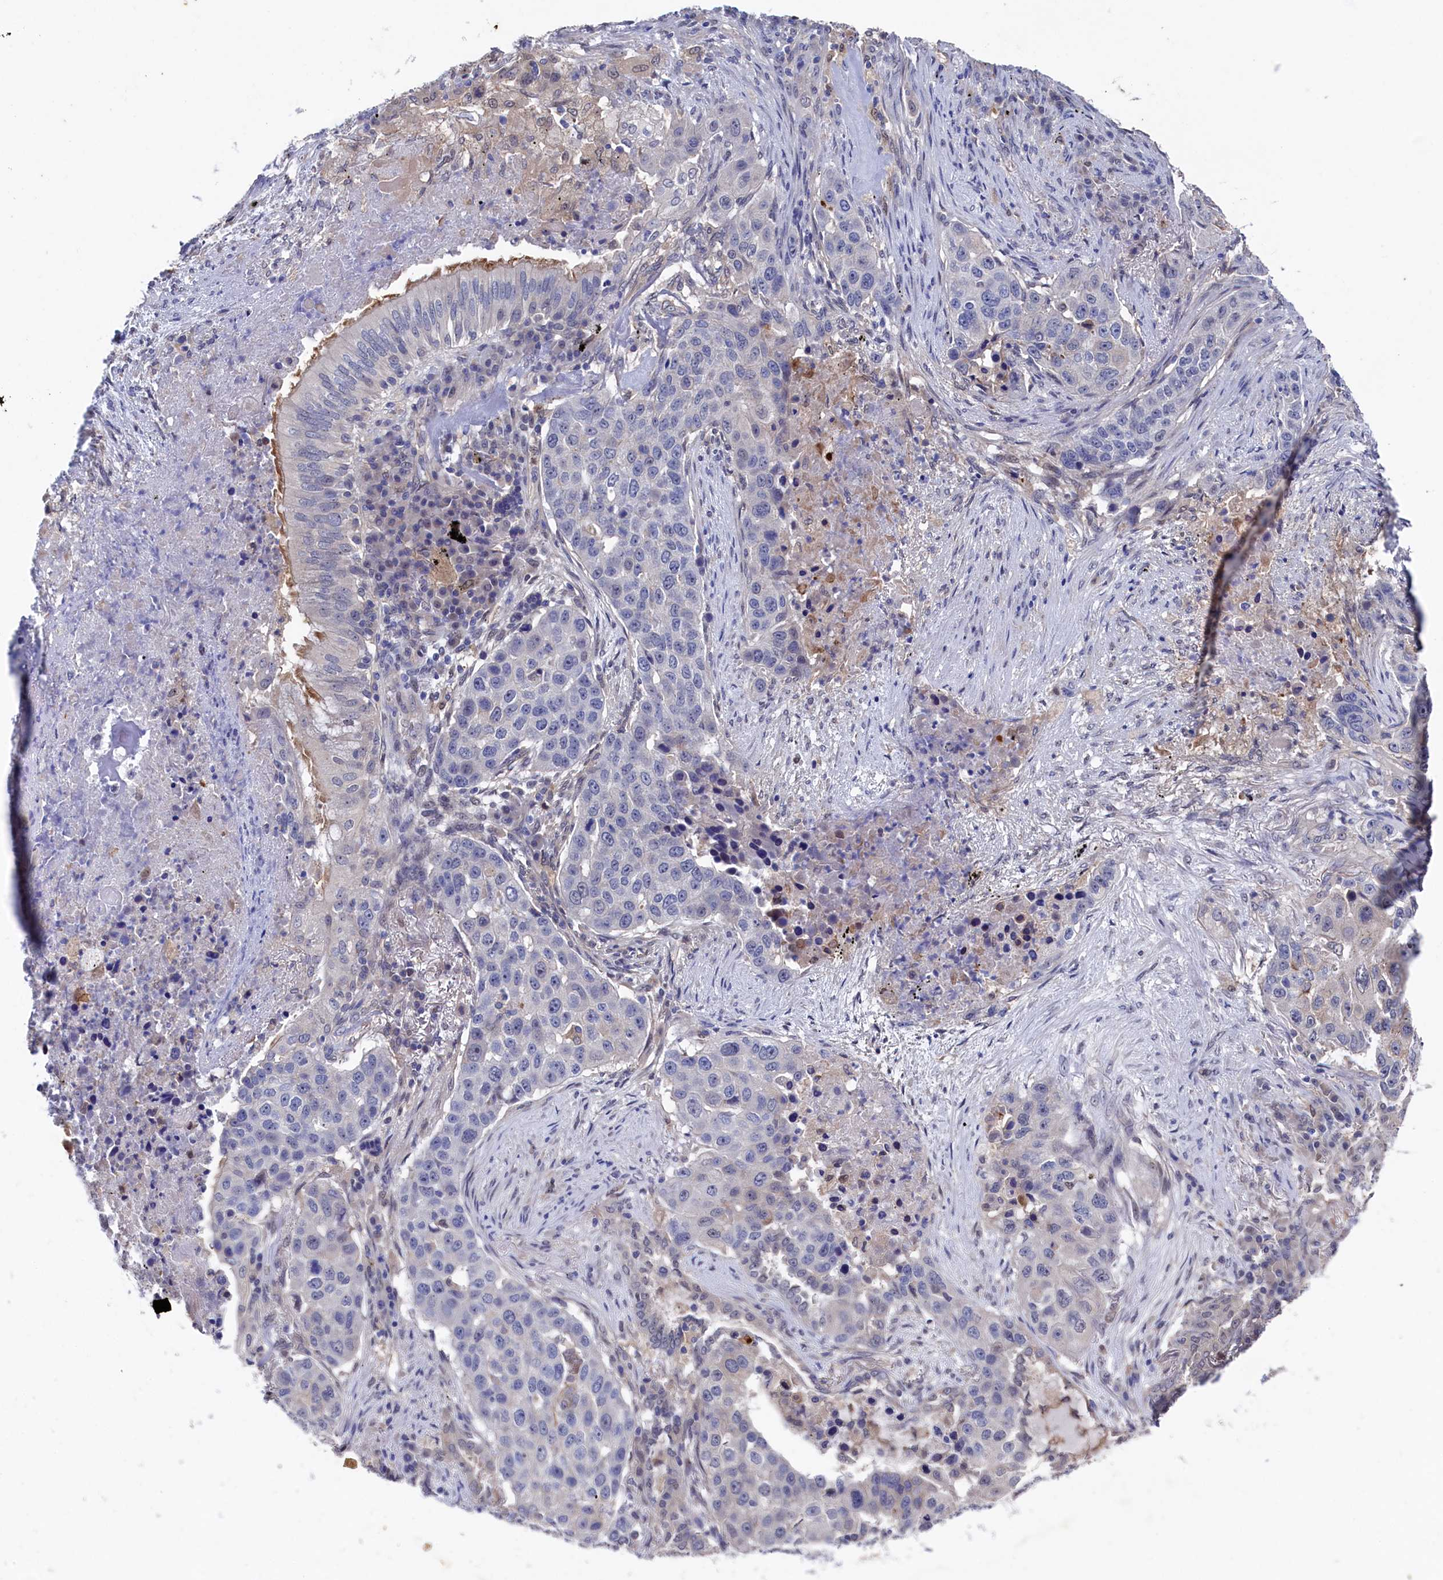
{"staining": {"intensity": "negative", "quantity": "none", "location": "none"}, "tissue": "lung cancer", "cell_type": "Tumor cells", "image_type": "cancer", "snomed": [{"axis": "morphology", "description": "Squamous cell carcinoma, NOS"}, {"axis": "topography", "description": "Lung"}], "caption": "DAB immunohistochemical staining of lung squamous cell carcinoma exhibits no significant staining in tumor cells.", "gene": "RNH1", "patient": {"sex": "female", "age": 63}}